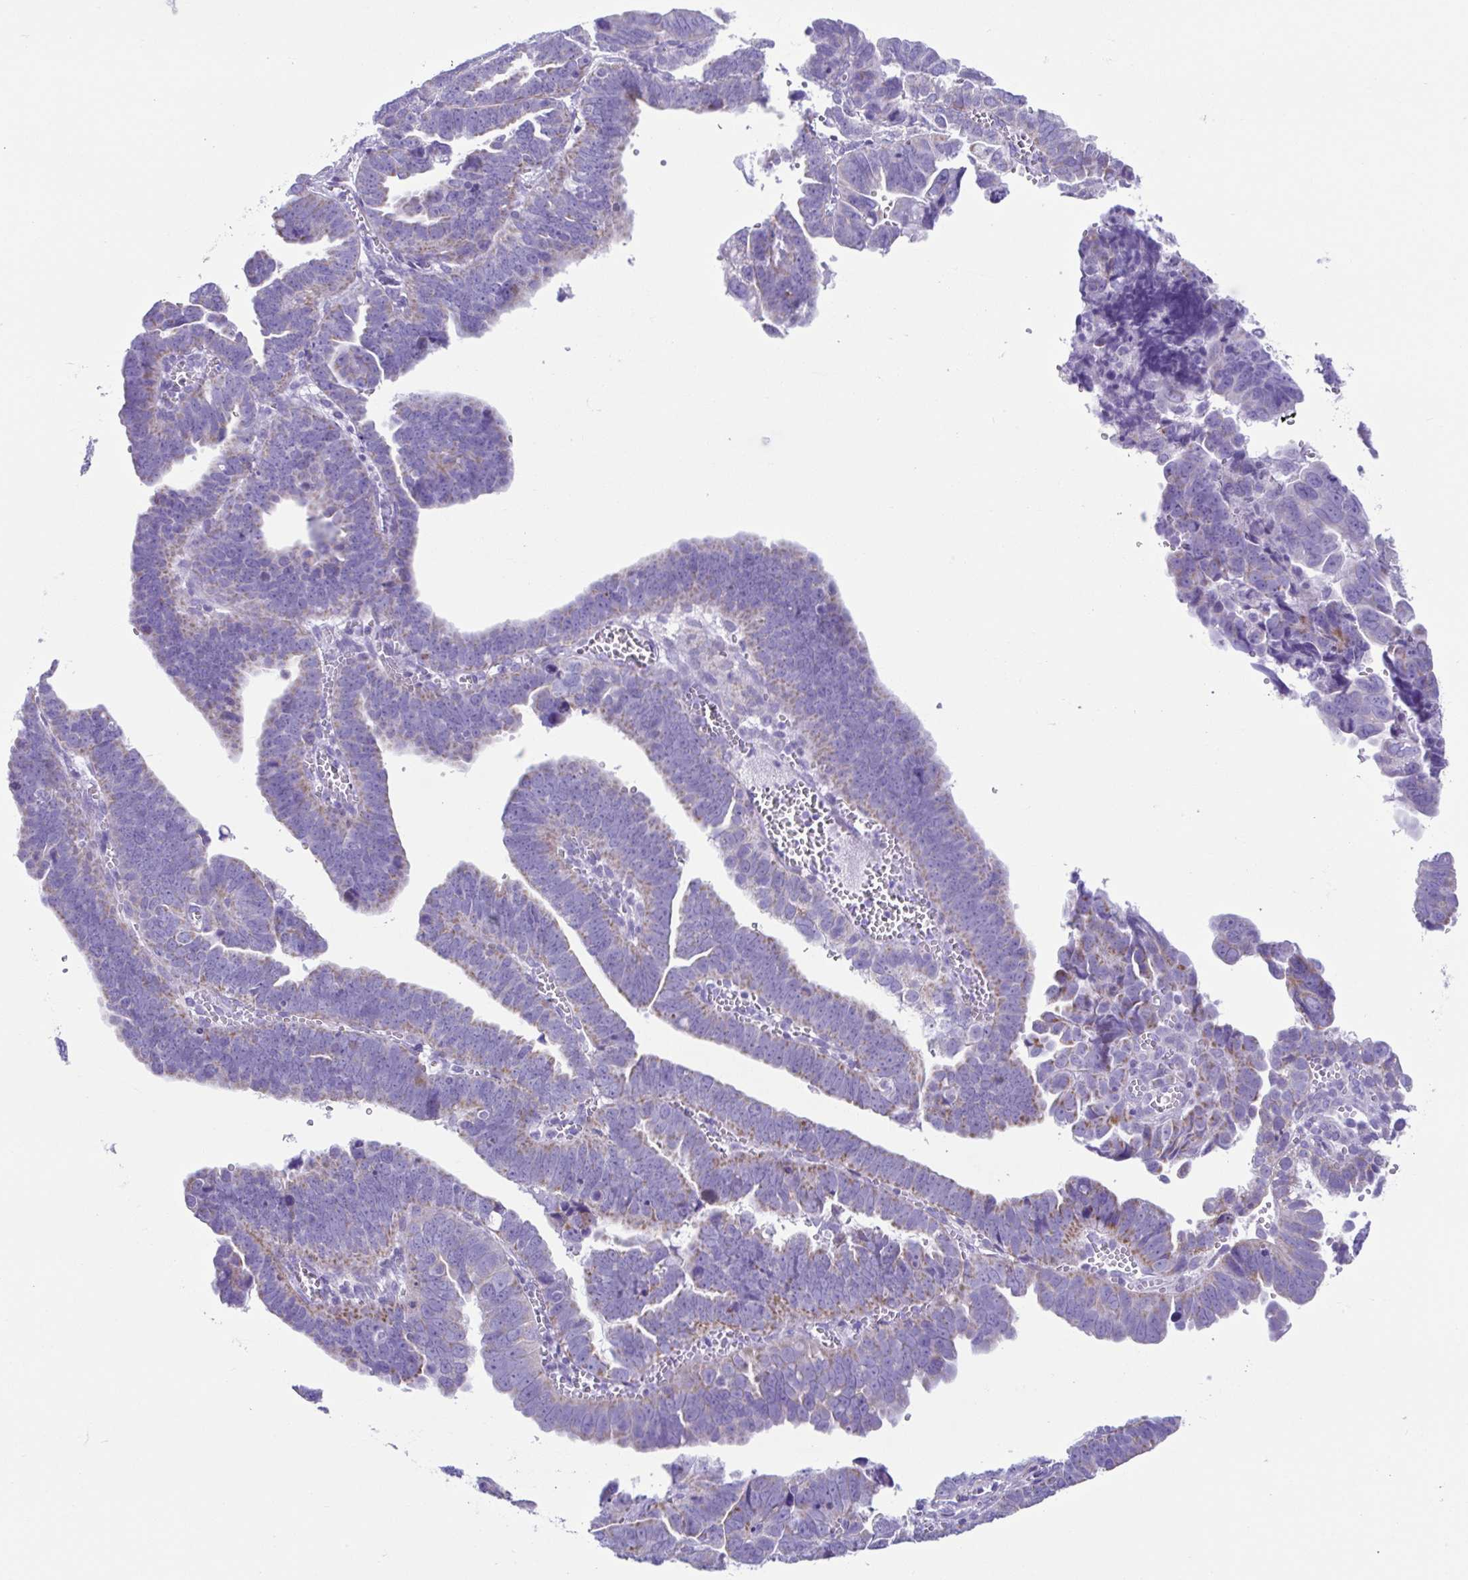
{"staining": {"intensity": "weak", "quantity": ">75%", "location": "cytoplasmic/membranous"}, "tissue": "endometrial cancer", "cell_type": "Tumor cells", "image_type": "cancer", "snomed": [{"axis": "morphology", "description": "Adenocarcinoma, NOS"}, {"axis": "topography", "description": "Endometrium"}], "caption": "Immunohistochemistry micrograph of neoplastic tissue: endometrial adenocarcinoma stained using IHC exhibits low levels of weak protein expression localized specifically in the cytoplasmic/membranous of tumor cells, appearing as a cytoplasmic/membranous brown color.", "gene": "ACTRT3", "patient": {"sex": "female", "age": 75}}